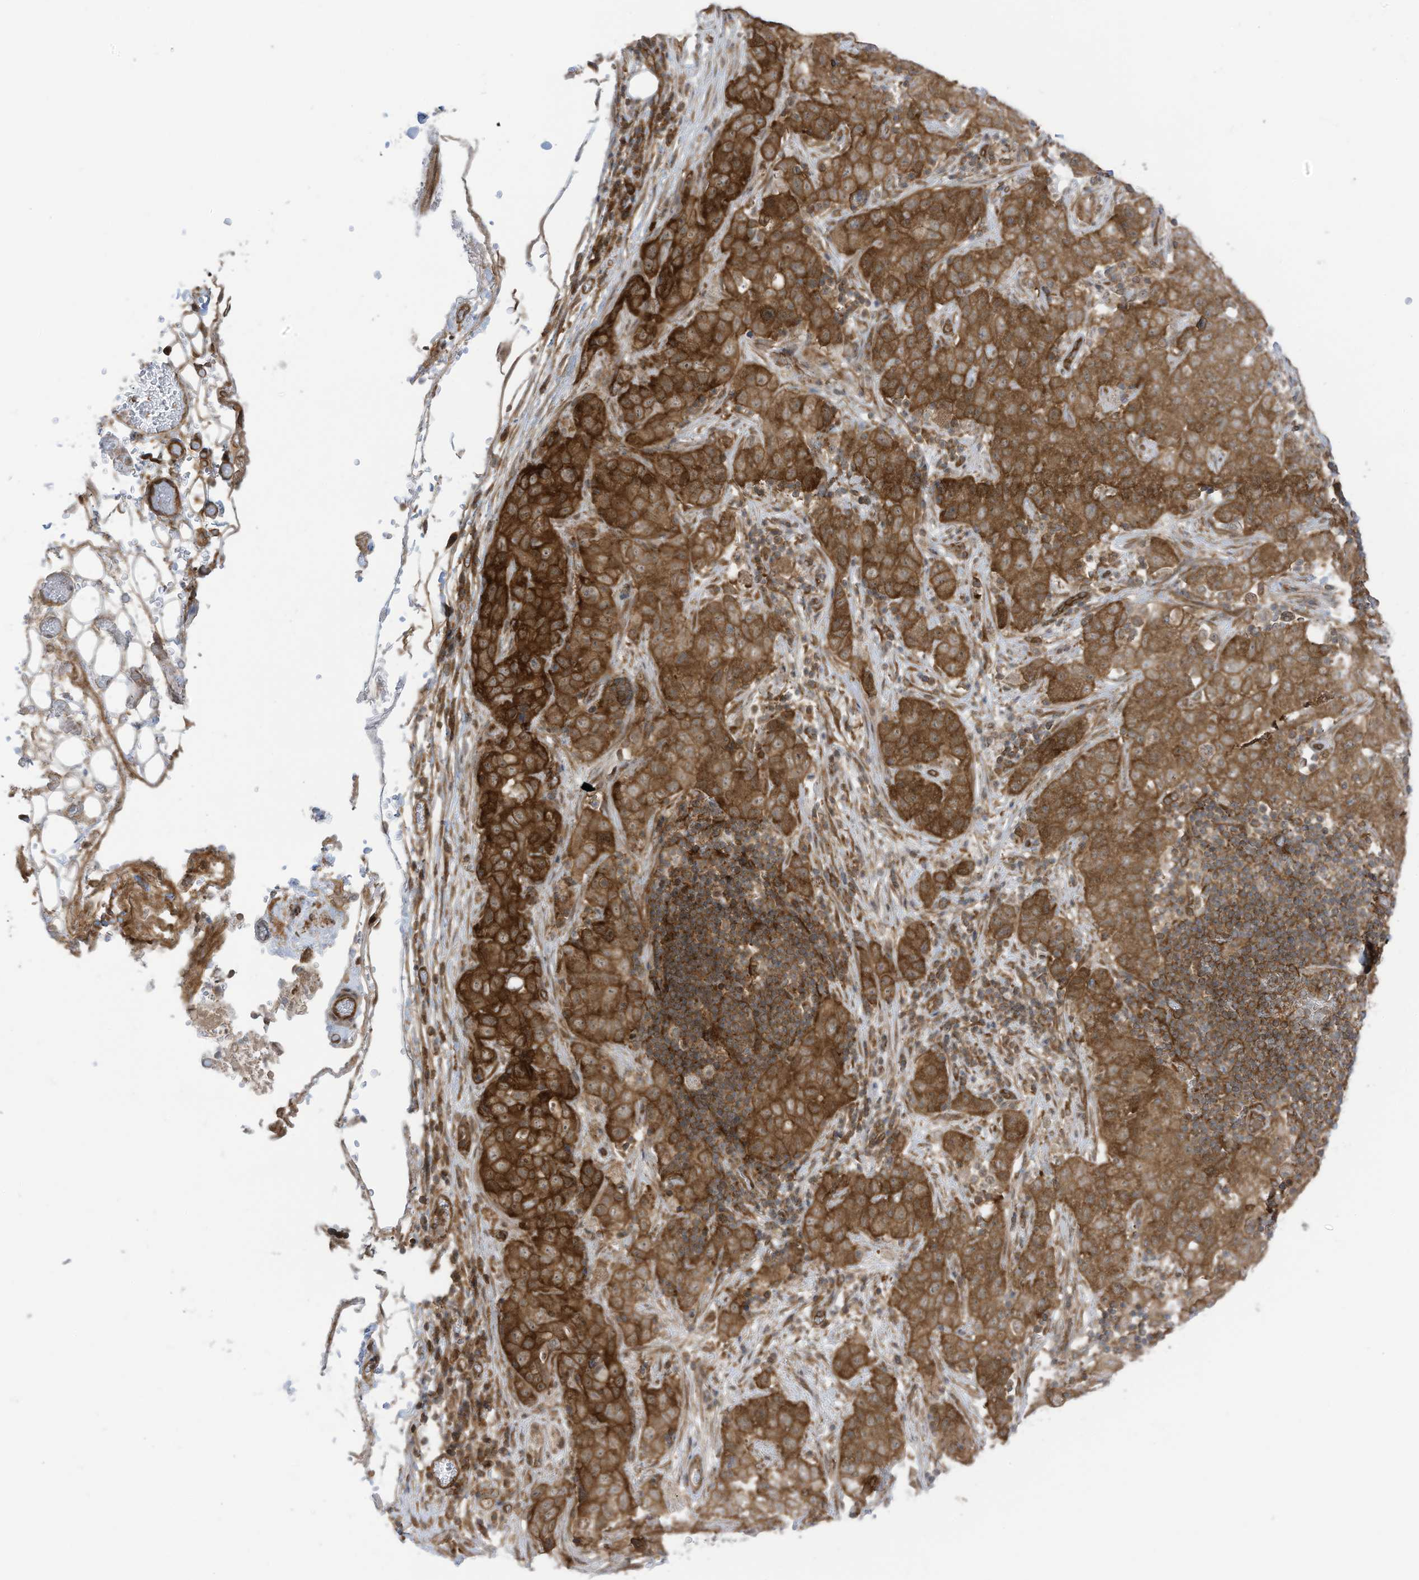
{"staining": {"intensity": "strong", "quantity": ">75%", "location": "cytoplasmic/membranous"}, "tissue": "stomach cancer", "cell_type": "Tumor cells", "image_type": "cancer", "snomed": [{"axis": "morphology", "description": "Normal tissue, NOS"}, {"axis": "morphology", "description": "Adenocarcinoma, NOS"}, {"axis": "topography", "description": "Lymph node"}, {"axis": "topography", "description": "Stomach"}], "caption": "Stomach cancer stained with a protein marker displays strong staining in tumor cells.", "gene": "REPS1", "patient": {"sex": "male", "age": 48}}